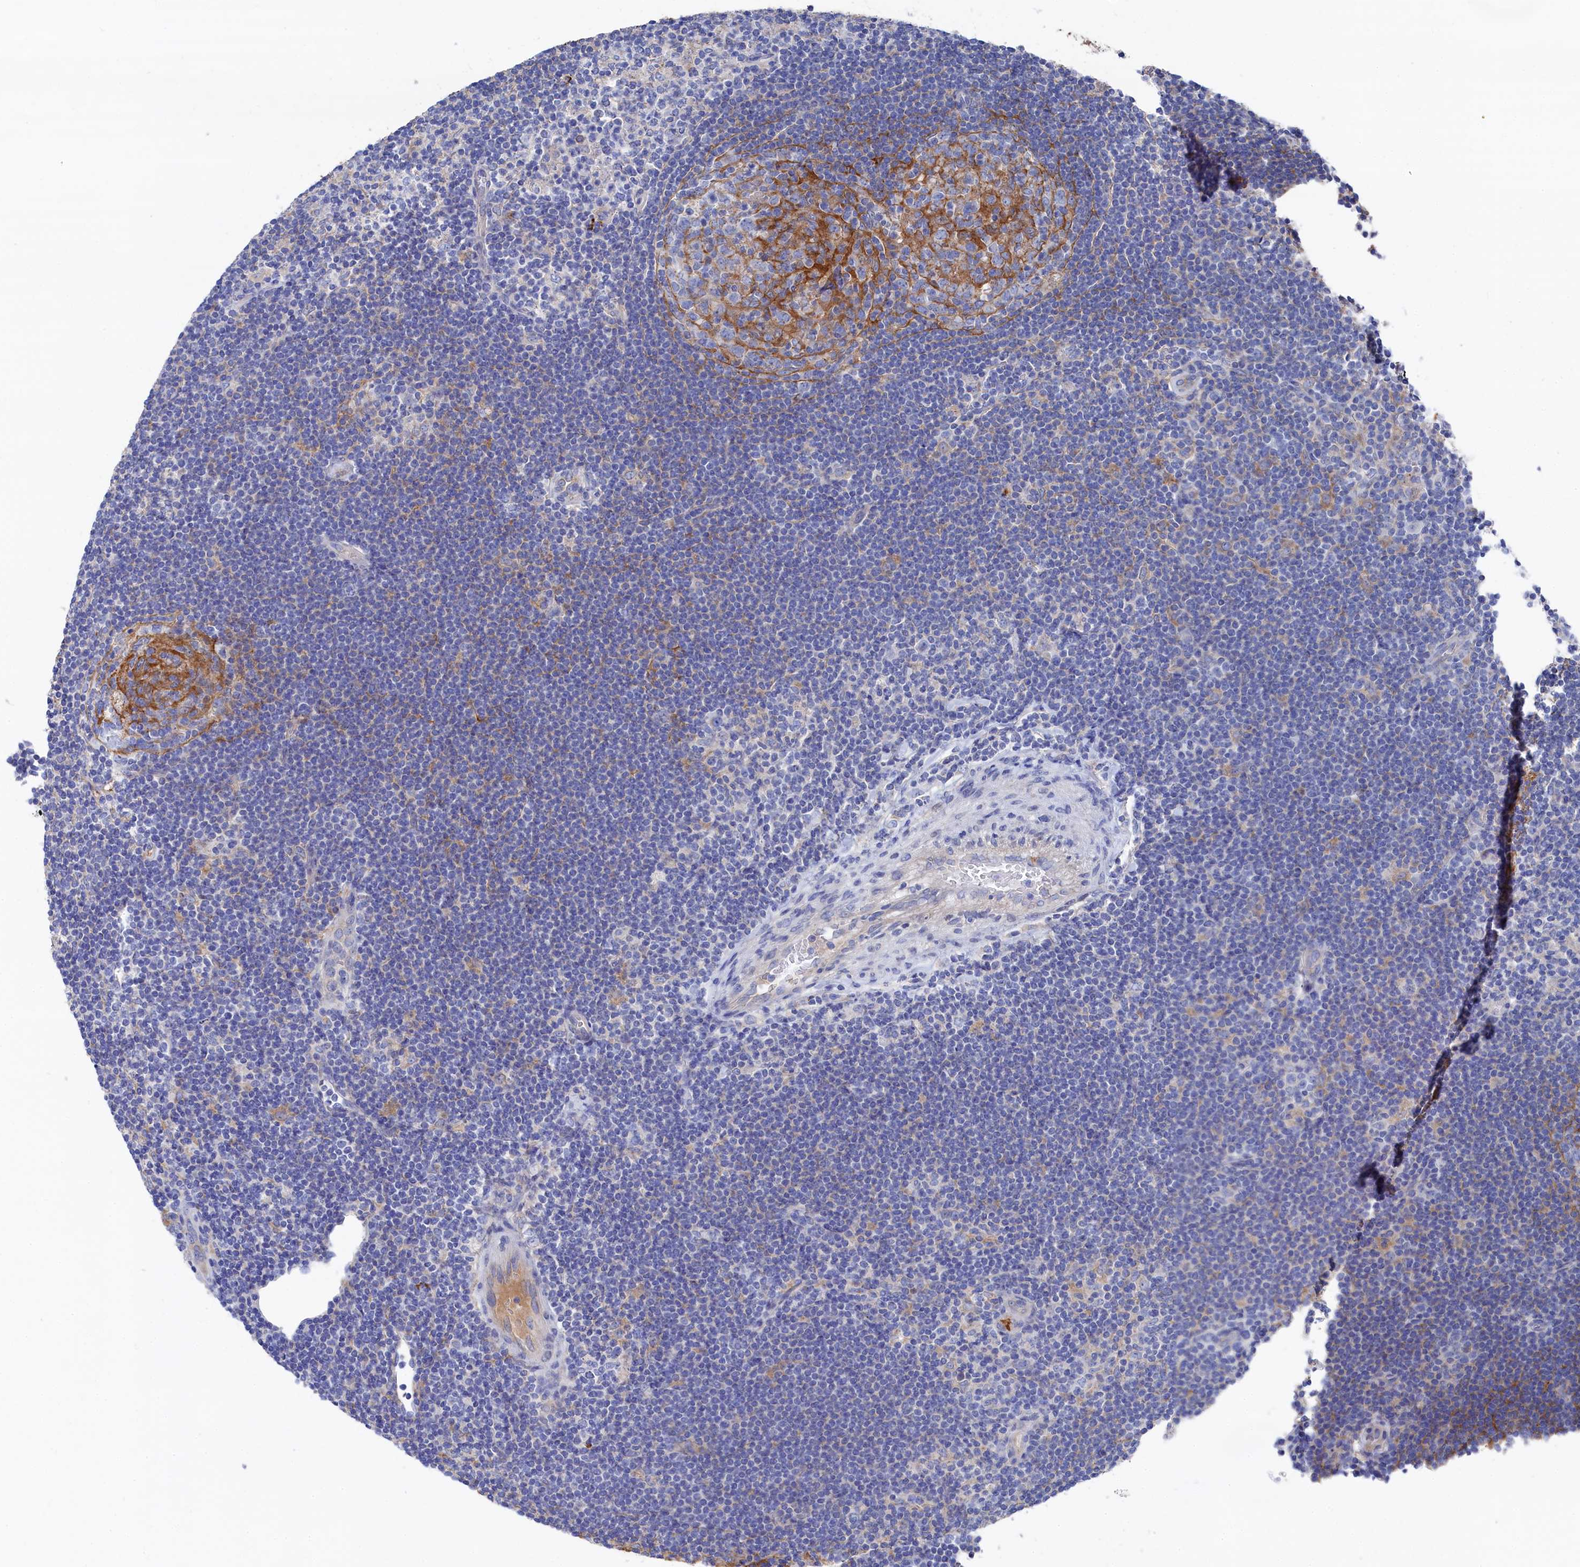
{"staining": {"intensity": "negative", "quantity": "none", "location": "none"}, "tissue": "lymphoma", "cell_type": "Tumor cells", "image_type": "cancer", "snomed": [{"axis": "morphology", "description": "Hodgkin's disease, NOS"}, {"axis": "topography", "description": "Lymph node"}], "caption": "Immunohistochemistry (IHC) micrograph of neoplastic tissue: Hodgkin's disease stained with DAB shows no significant protein positivity in tumor cells.", "gene": "C12orf73", "patient": {"sex": "female", "age": 57}}